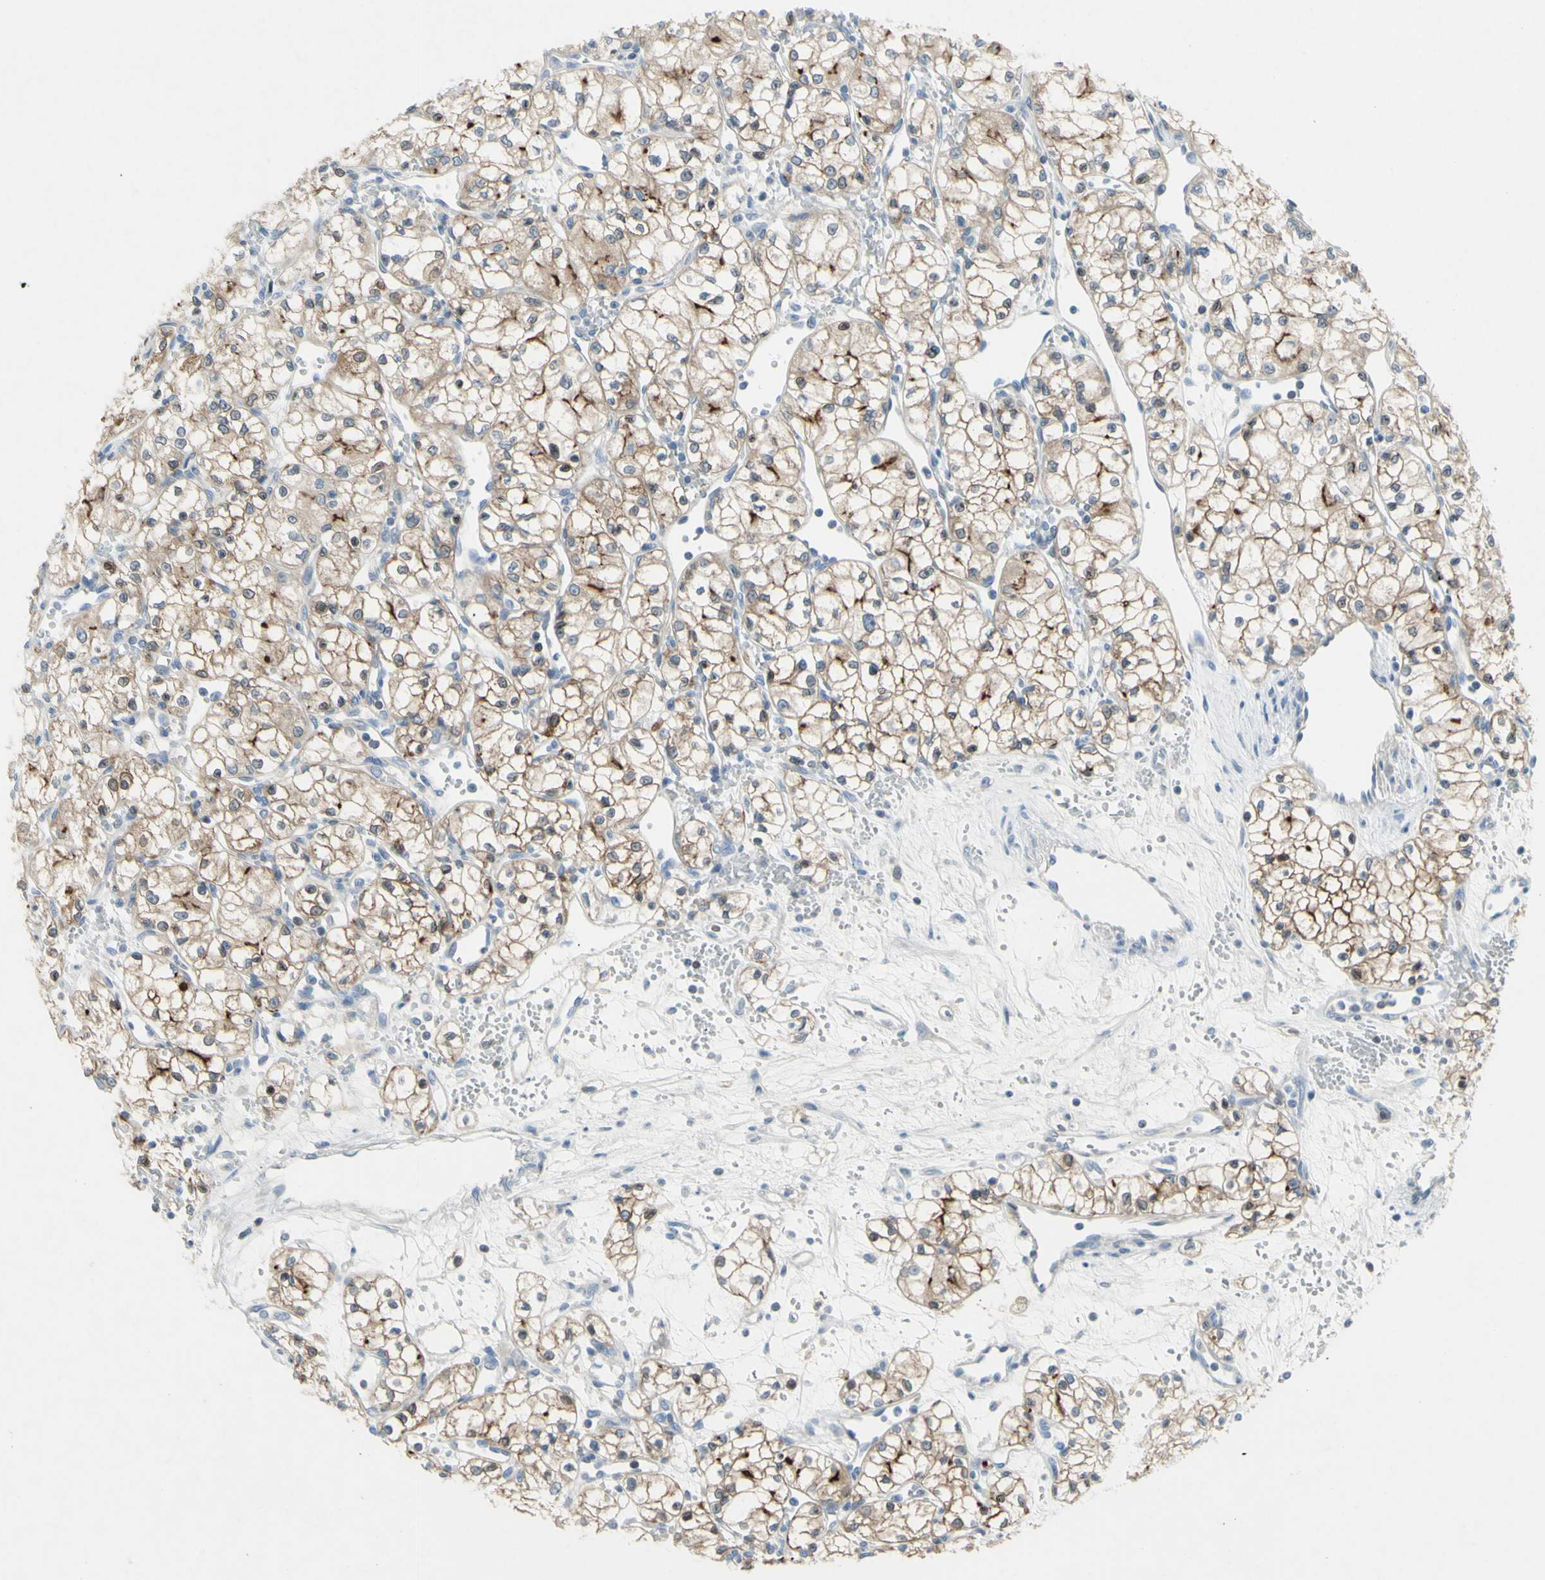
{"staining": {"intensity": "weak", "quantity": ">75%", "location": "cytoplasmic/membranous"}, "tissue": "renal cancer", "cell_type": "Tumor cells", "image_type": "cancer", "snomed": [{"axis": "morphology", "description": "Normal tissue, NOS"}, {"axis": "morphology", "description": "Adenocarcinoma, NOS"}, {"axis": "topography", "description": "Kidney"}], "caption": "Immunohistochemical staining of renal cancer (adenocarcinoma) shows low levels of weak cytoplasmic/membranous positivity in approximately >75% of tumor cells.", "gene": "MUC1", "patient": {"sex": "male", "age": 59}}